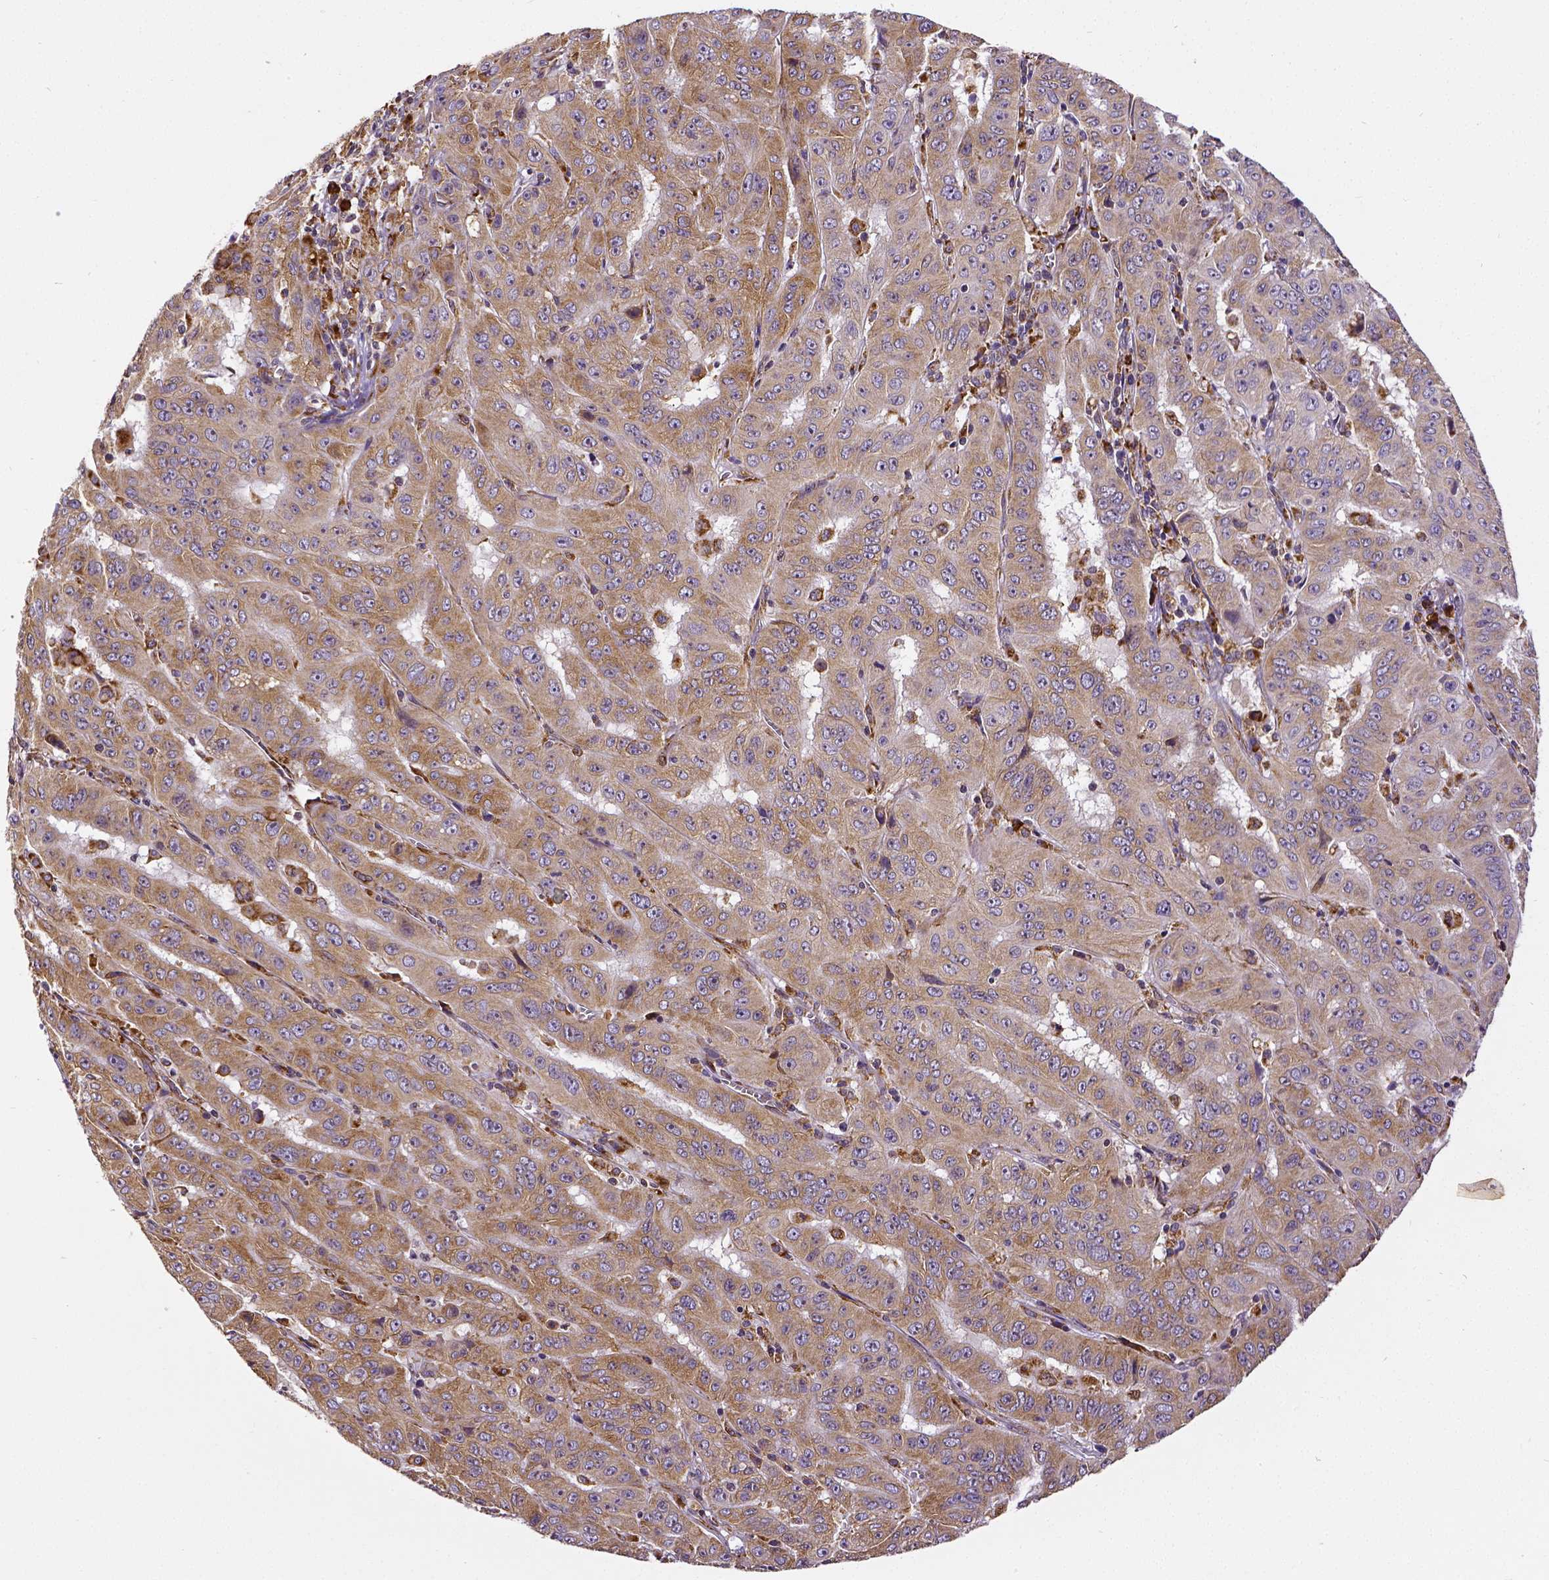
{"staining": {"intensity": "moderate", "quantity": ">75%", "location": "cytoplasmic/membranous"}, "tissue": "pancreatic cancer", "cell_type": "Tumor cells", "image_type": "cancer", "snomed": [{"axis": "morphology", "description": "Adenocarcinoma, NOS"}, {"axis": "topography", "description": "Pancreas"}], "caption": "IHC micrograph of neoplastic tissue: pancreatic cancer (adenocarcinoma) stained using immunohistochemistry (IHC) demonstrates medium levels of moderate protein expression localized specifically in the cytoplasmic/membranous of tumor cells, appearing as a cytoplasmic/membranous brown color.", "gene": "MTDH", "patient": {"sex": "male", "age": 63}}